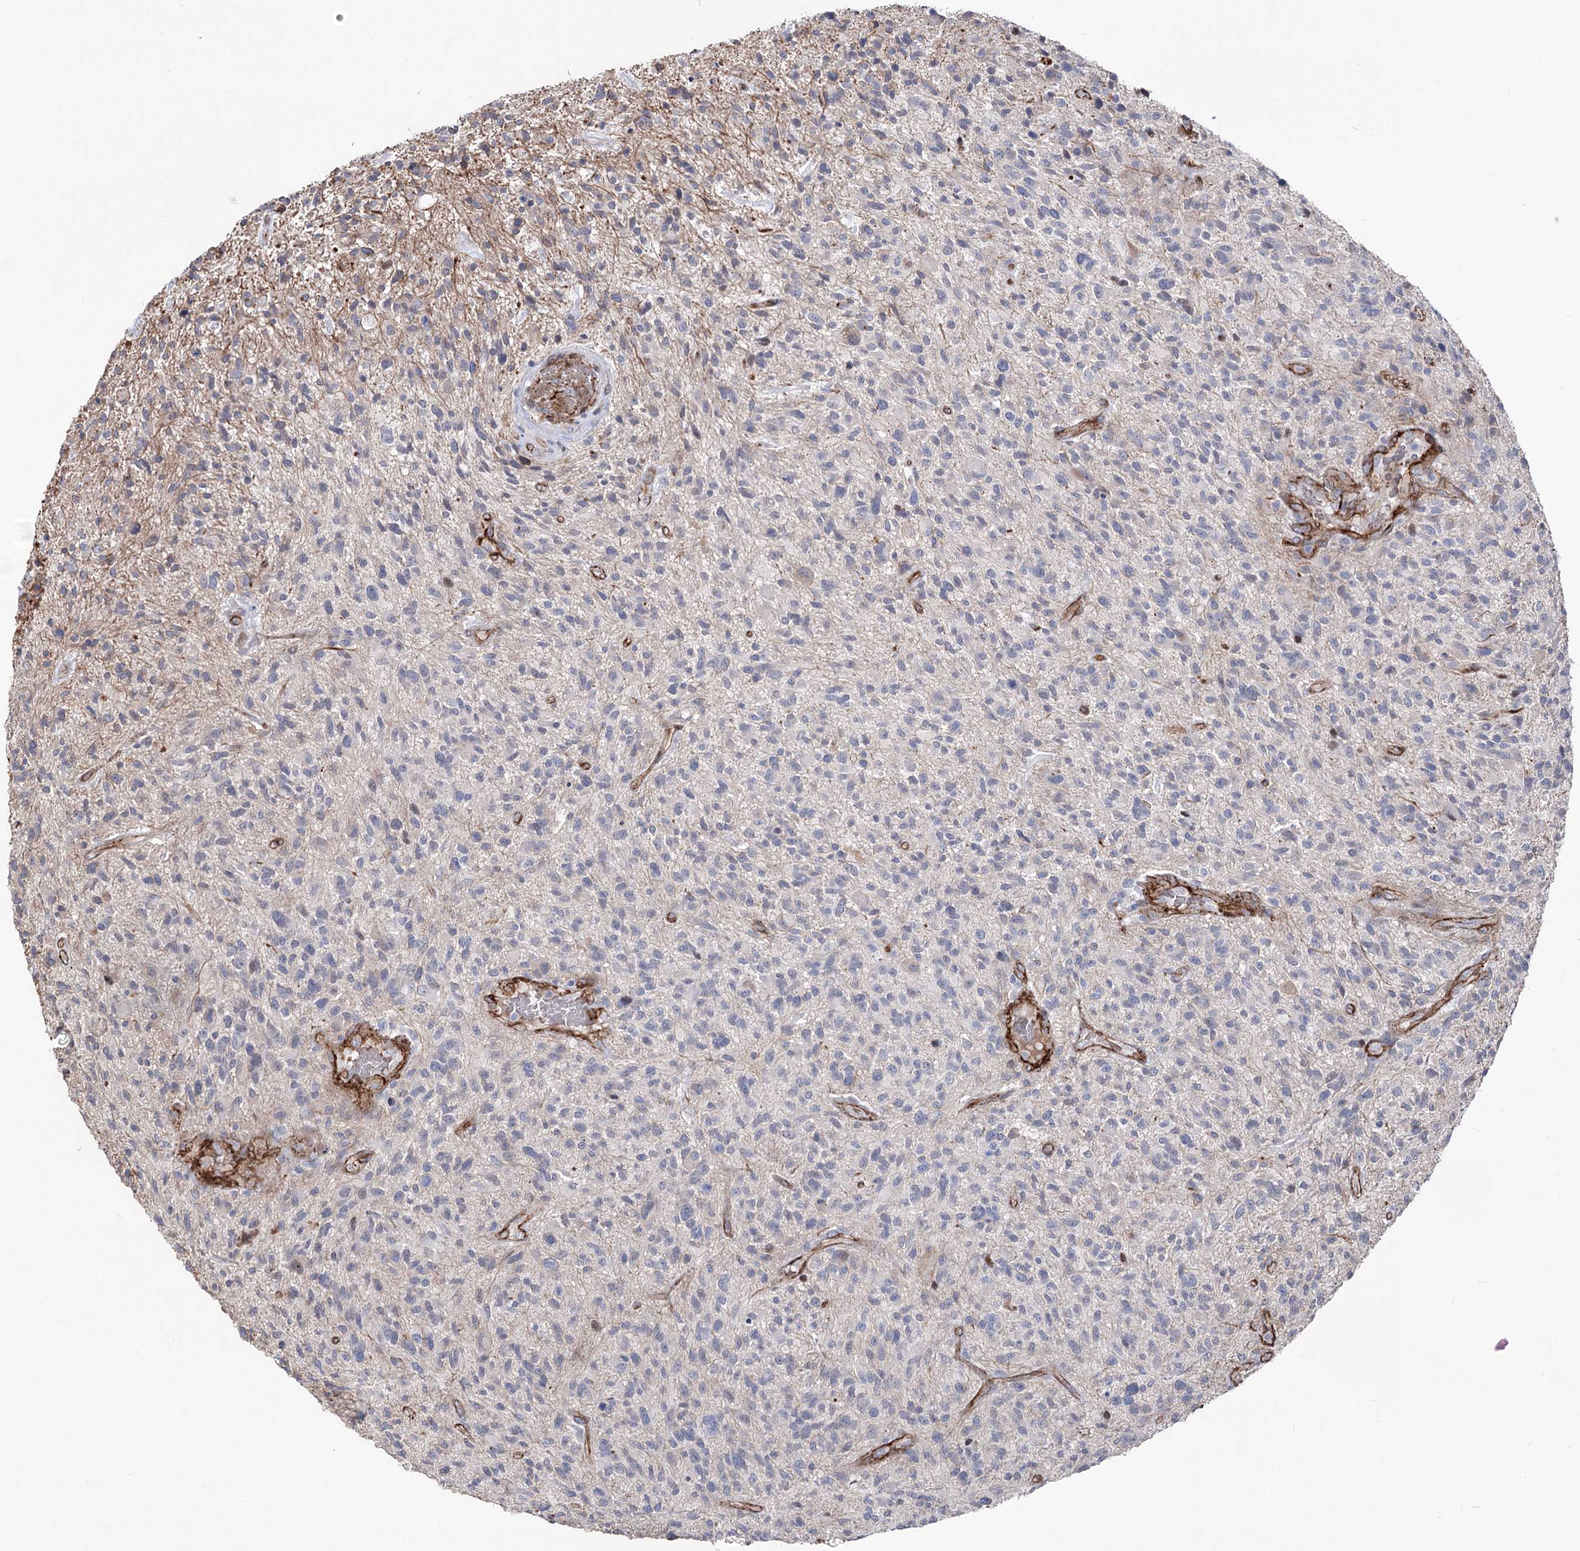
{"staining": {"intensity": "negative", "quantity": "none", "location": "none"}, "tissue": "glioma", "cell_type": "Tumor cells", "image_type": "cancer", "snomed": [{"axis": "morphology", "description": "Glioma, malignant, High grade"}, {"axis": "topography", "description": "Brain"}], "caption": "A high-resolution photomicrograph shows immunohistochemistry (IHC) staining of malignant glioma (high-grade), which displays no significant expression in tumor cells.", "gene": "ARHGAP20", "patient": {"sex": "male", "age": 47}}